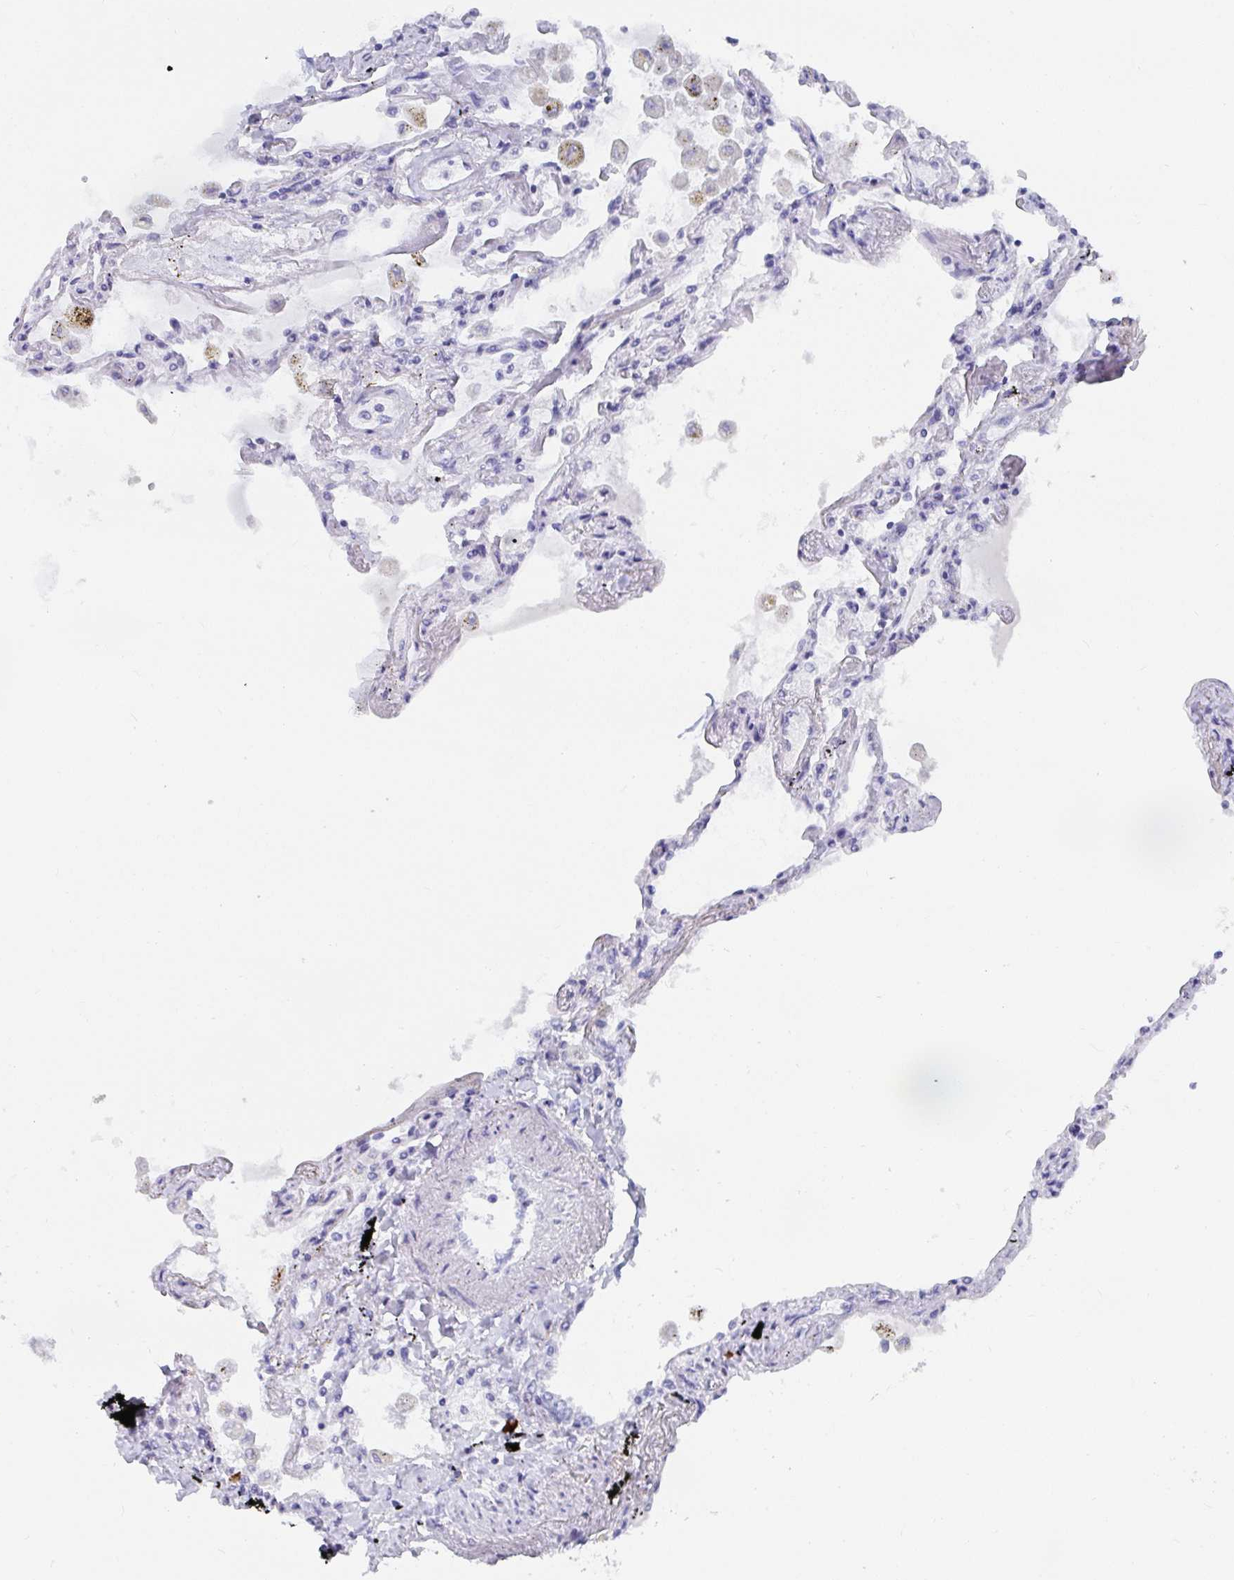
{"staining": {"intensity": "negative", "quantity": "none", "location": "none"}, "tissue": "lung", "cell_type": "Alveolar cells", "image_type": "normal", "snomed": [{"axis": "morphology", "description": "Normal tissue, NOS"}, {"axis": "morphology", "description": "Adenocarcinoma, NOS"}, {"axis": "topography", "description": "Cartilage tissue"}, {"axis": "topography", "description": "Lung"}], "caption": "An IHC photomicrograph of benign lung is shown. There is no staining in alveolar cells of lung.", "gene": "GRIA1", "patient": {"sex": "female", "age": 67}}